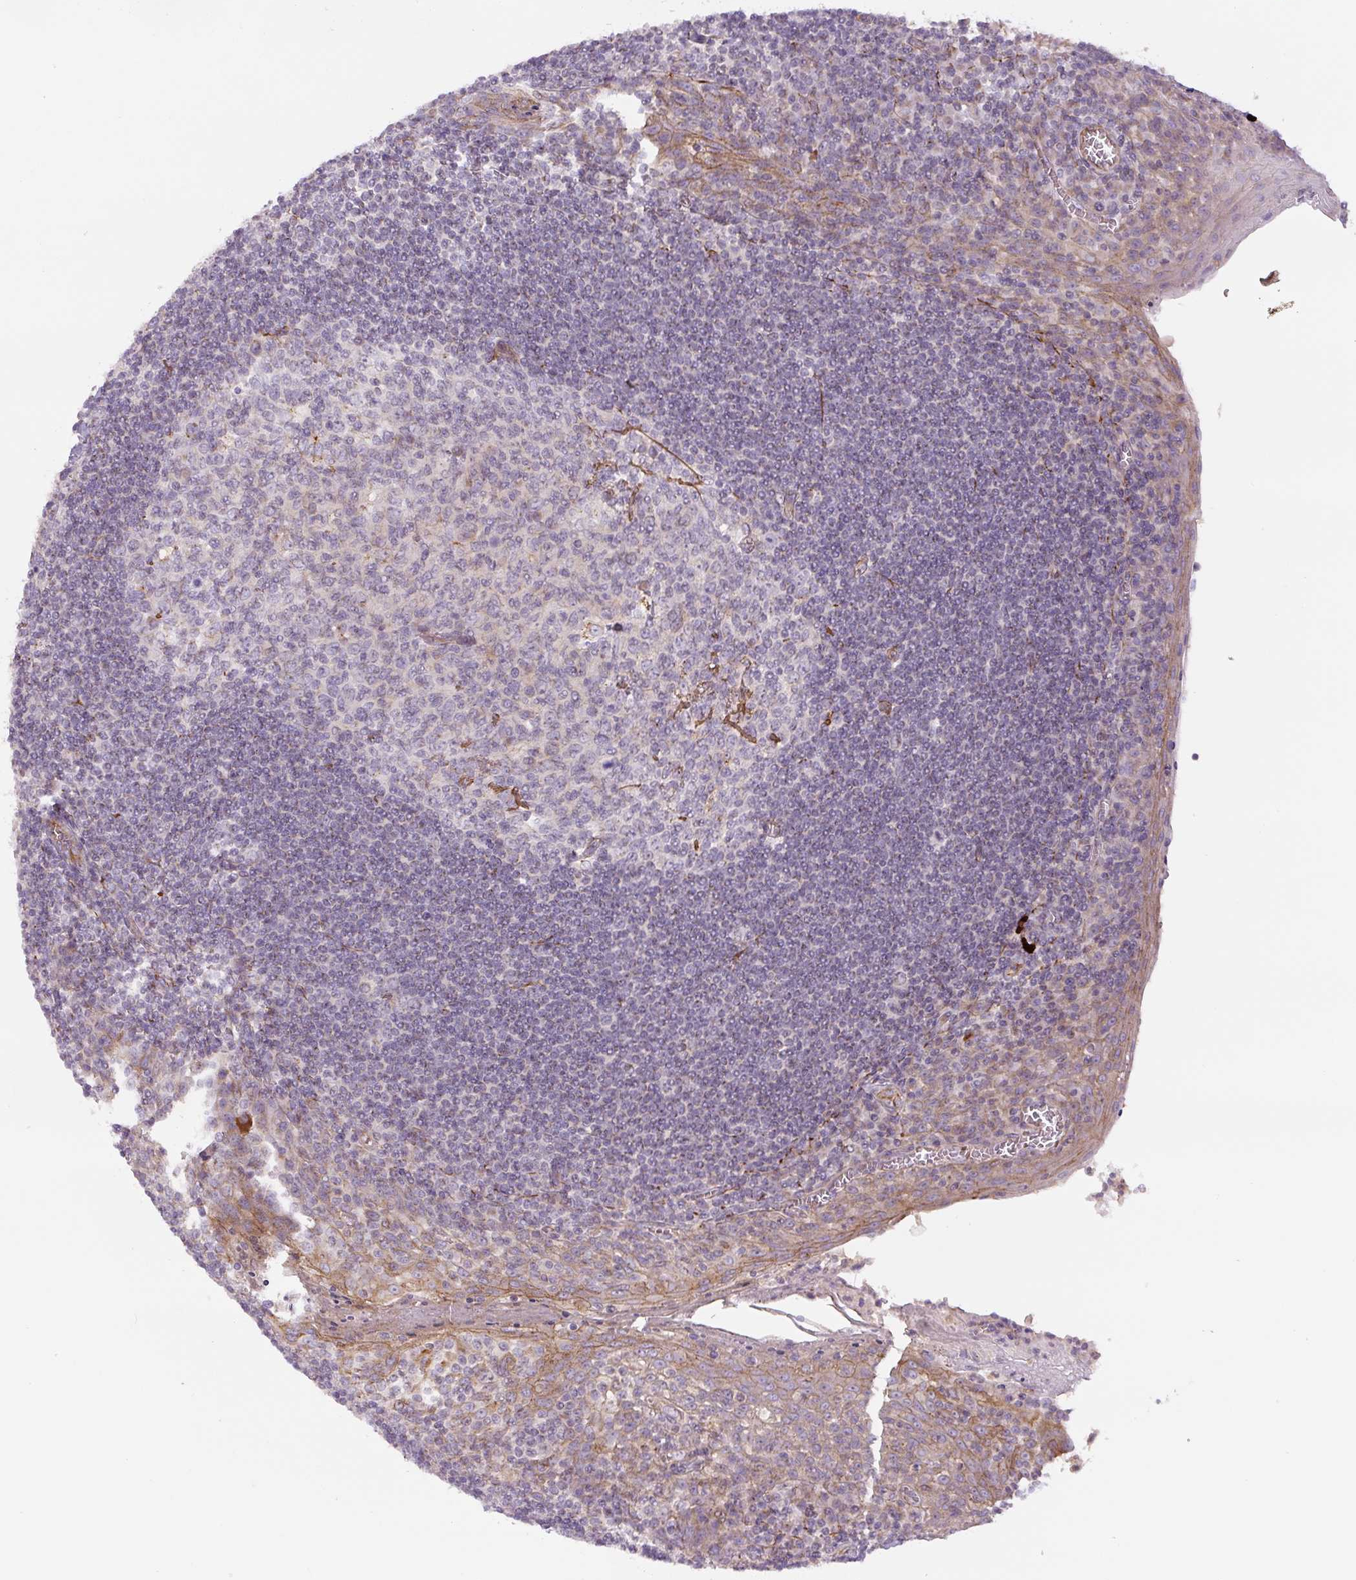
{"staining": {"intensity": "moderate", "quantity": "<25%", "location": "cytoplasmic/membranous"}, "tissue": "tonsil", "cell_type": "Germinal center cells", "image_type": "normal", "snomed": [{"axis": "morphology", "description": "Normal tissue, NOS"}, {"axis": "topography", "description": "Tonsil"}], "caption": "A high-resolution photomicrograph shows immunohistochemistry staining of unremarkable tonsil, which reveals moderate cytoplasmic/membranous positivity in about <25% of germinal center cells.", "gene": "CCNI2", "patient": {"sex": "male", "age": 27}}